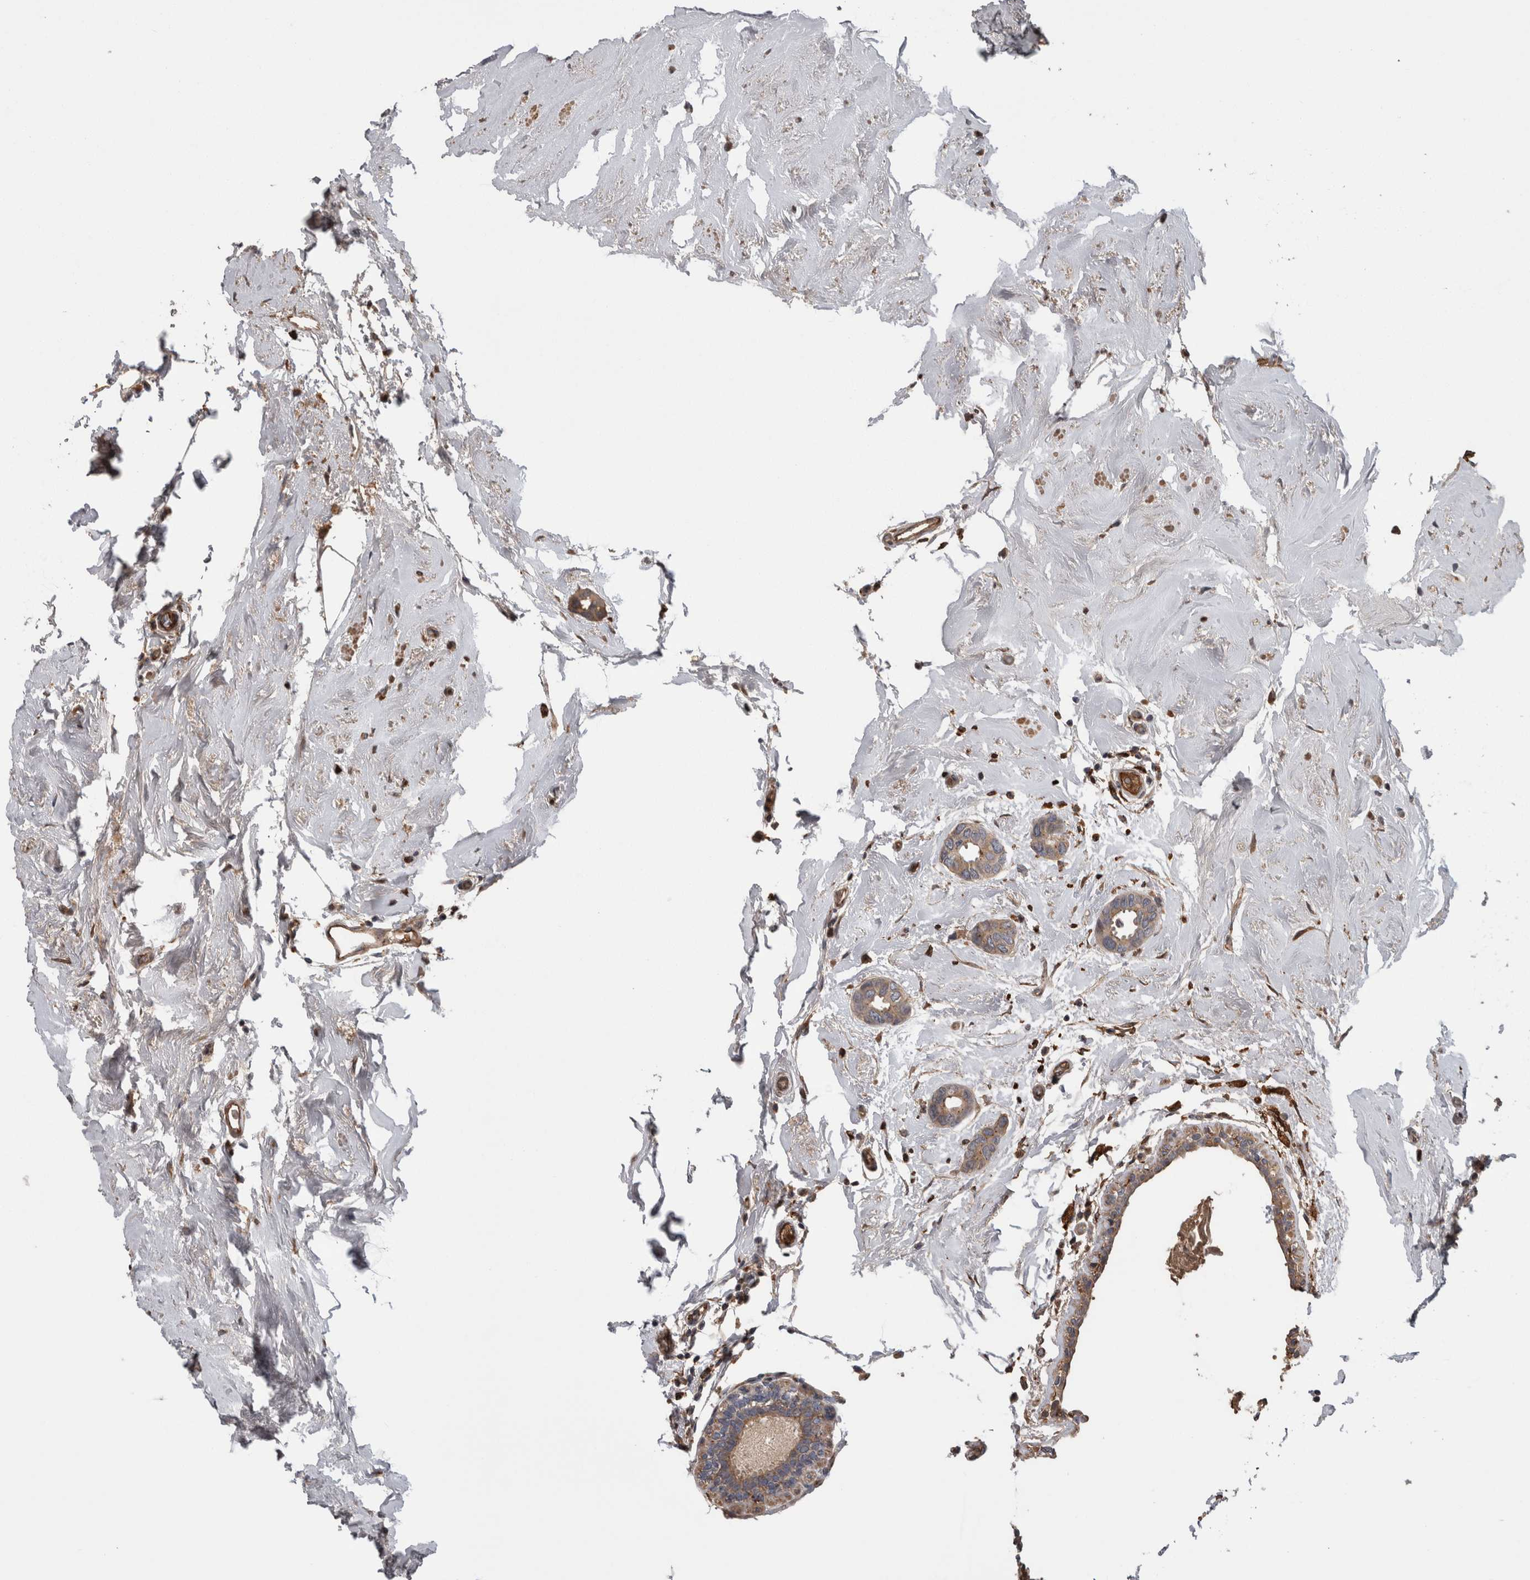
{"staining": {"intensity": "weak", "quantity": ">75%", "location": "cytoplasmic/membranous"}, "tissue": "breast cancer", "cell_type": "Tumor cells", "image_type": "cancer", "snomed": [{"axis": "morphology", "description": "Duct carcinoma"}, {"axis": "topography", "description": "Breast"}], "caption": "A high-resolution image shows immunohistochemistry (IHC) staining of breast intraductal carcinoma, which shows weak cytoplasmic/membranous positivity in about >75% of tumor cells.", "gene": "STC1", "patient": {"sex": "female", "age": 55}}